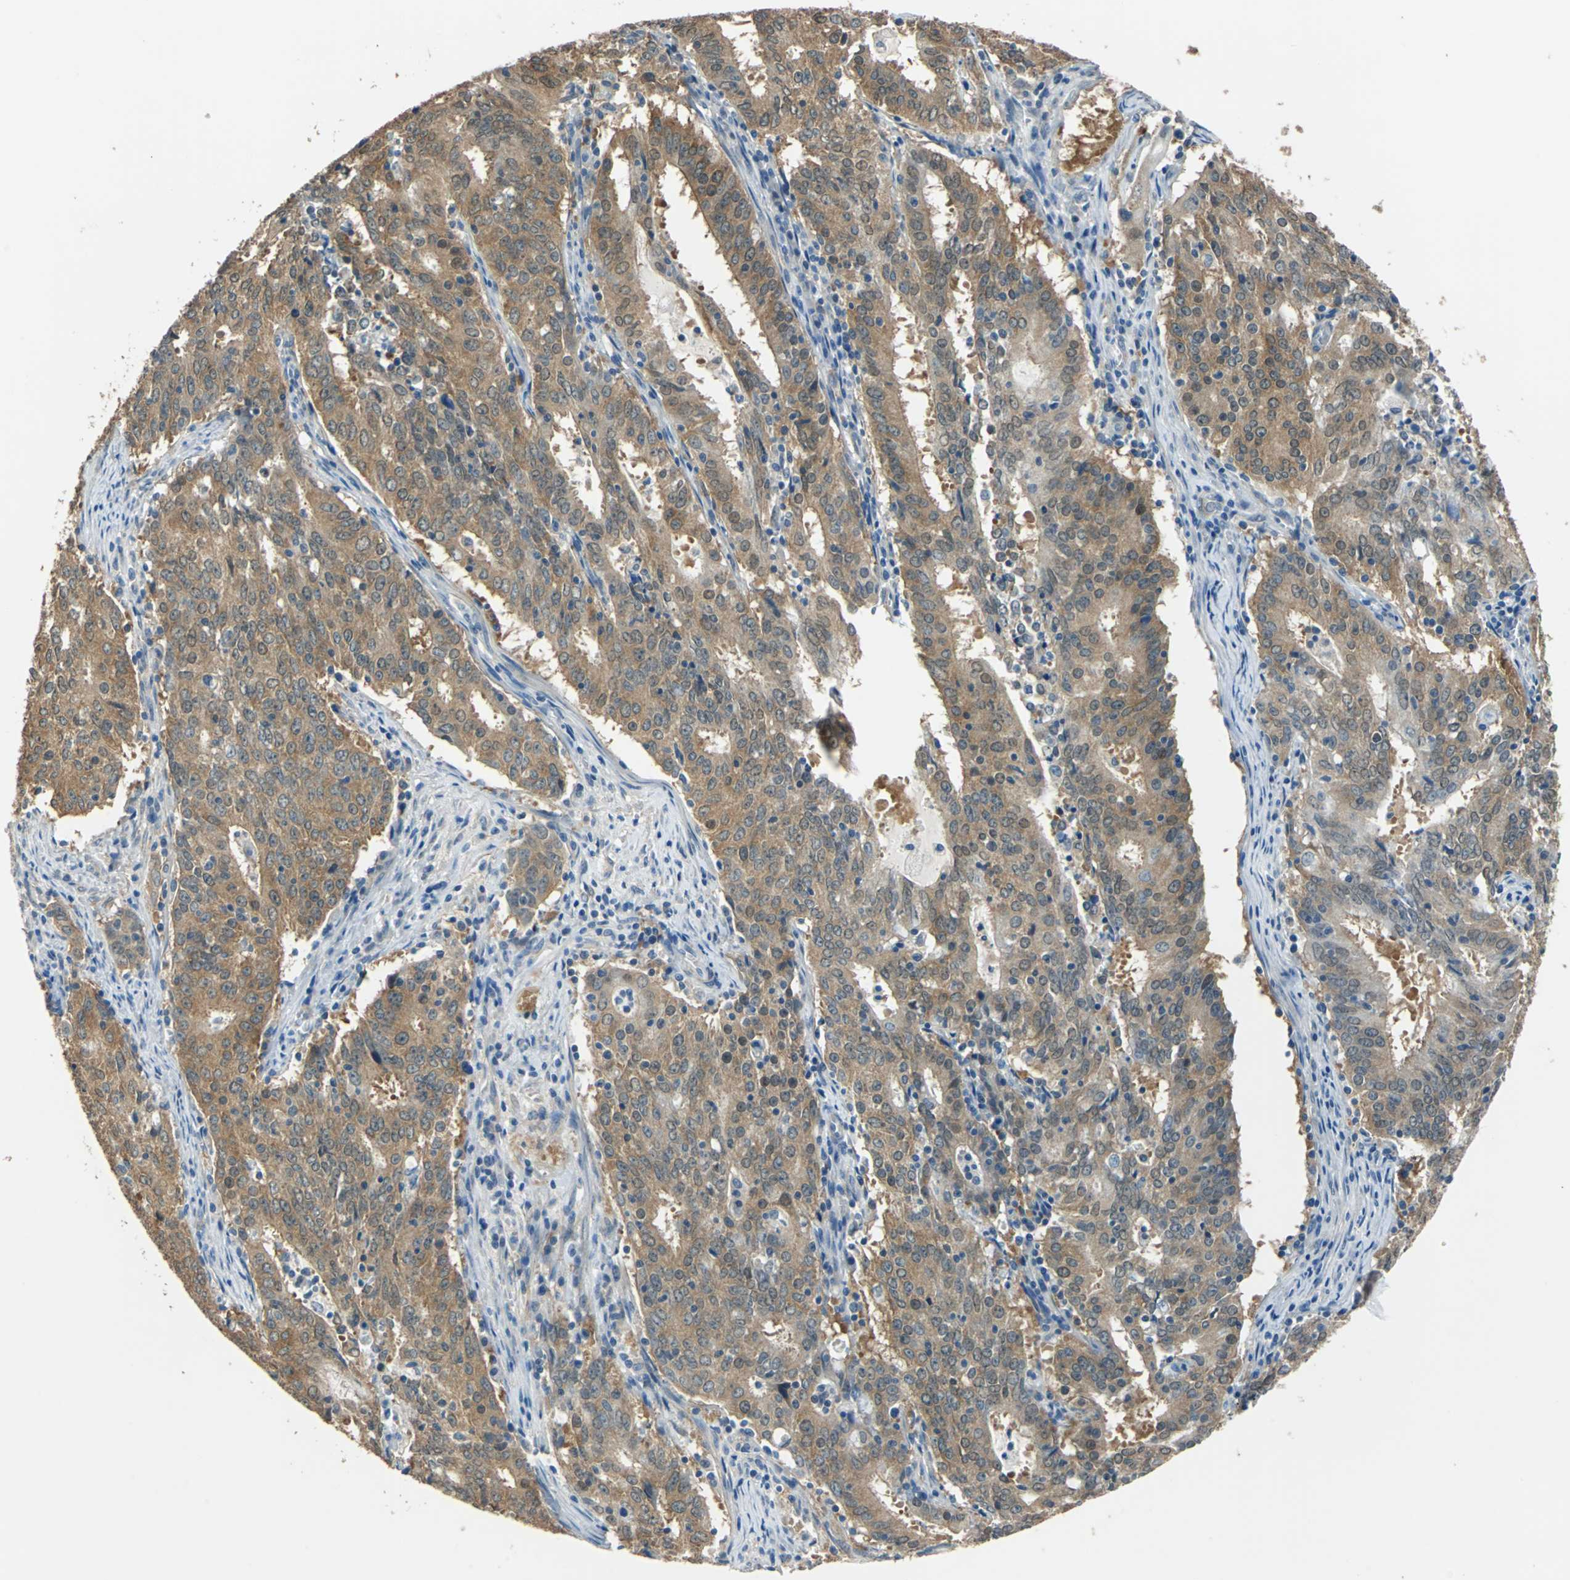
{"staining": {"intensity": "moderate", "quantity": ">75%", "location": "cytoplasmic/membranous"}, "tissue": "cervical cancer", "cell_type": "Tumor cells", "image_type": "cancer", "snomed": [{"axis": "morphology", "description": "Adenocarcinoma, NOS"}, {"axis": "topography", "description": "Cervix"}], "caption": "This is a micrograph of IHC staining of cervical cancer, which shows moderate staining in the cytoplasmic/membranous of tumor cells.", "gene": "FKBP4", "patient": {"sex": "female", "age": 44}}